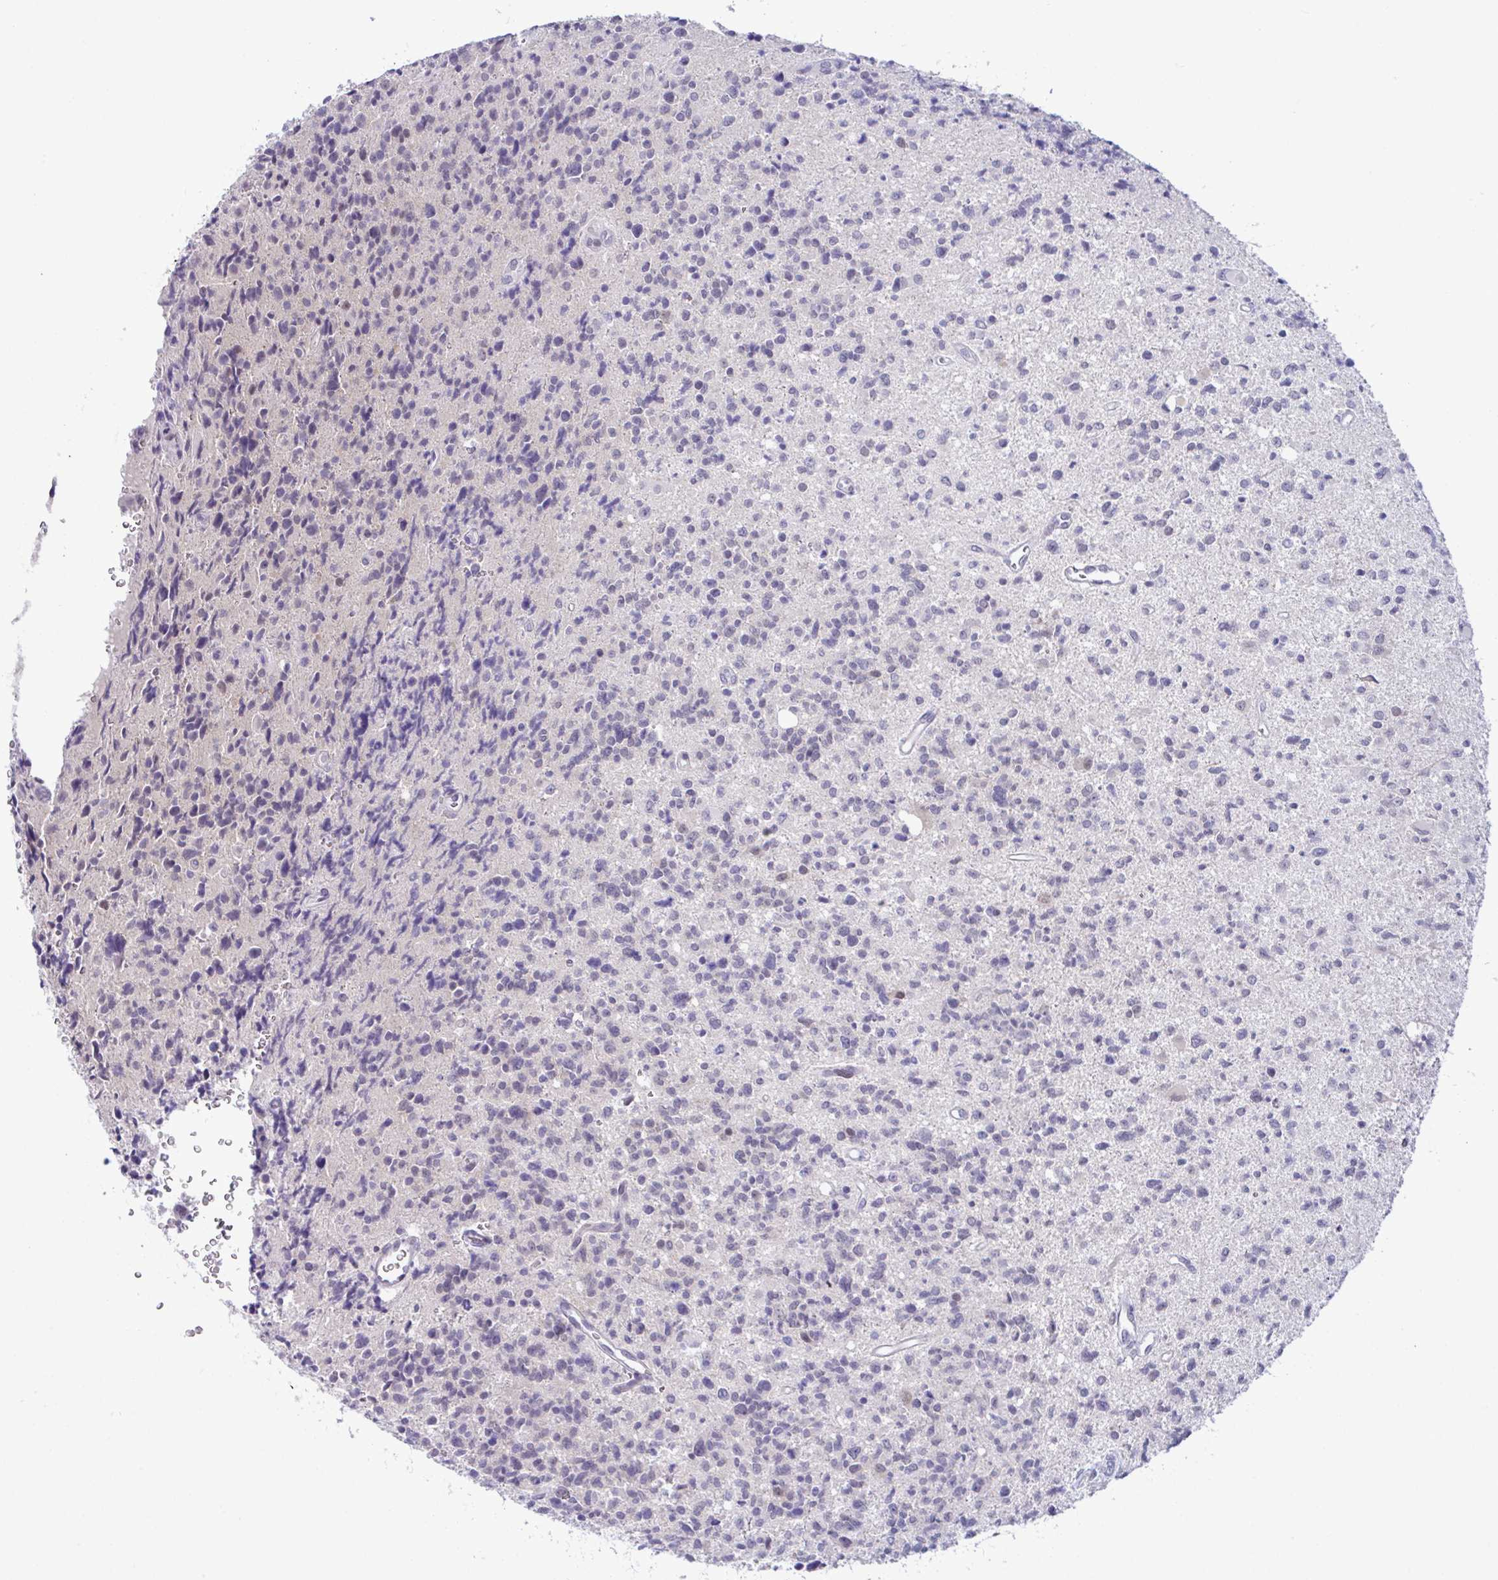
{"staining": {"intensity": "negative", "quantity": "none", "location": "none"}, "tissue": "glioma", "cell_type": "Tumor cells", "image_type": "cancer", "snomed": [{"axis": "morphology", "description": "Glioma, malignant, High grade"}, {"axis": "topography", "description": "Brain"}], "caption": "DAB (3,3'-diaminobenzidine) immunohistochemical staining of human malignant glioma (high-grade) exhibits no significant expression in tumor cells.", "gene": "USP35", "patient": {"sex": "male", "age": 29}}